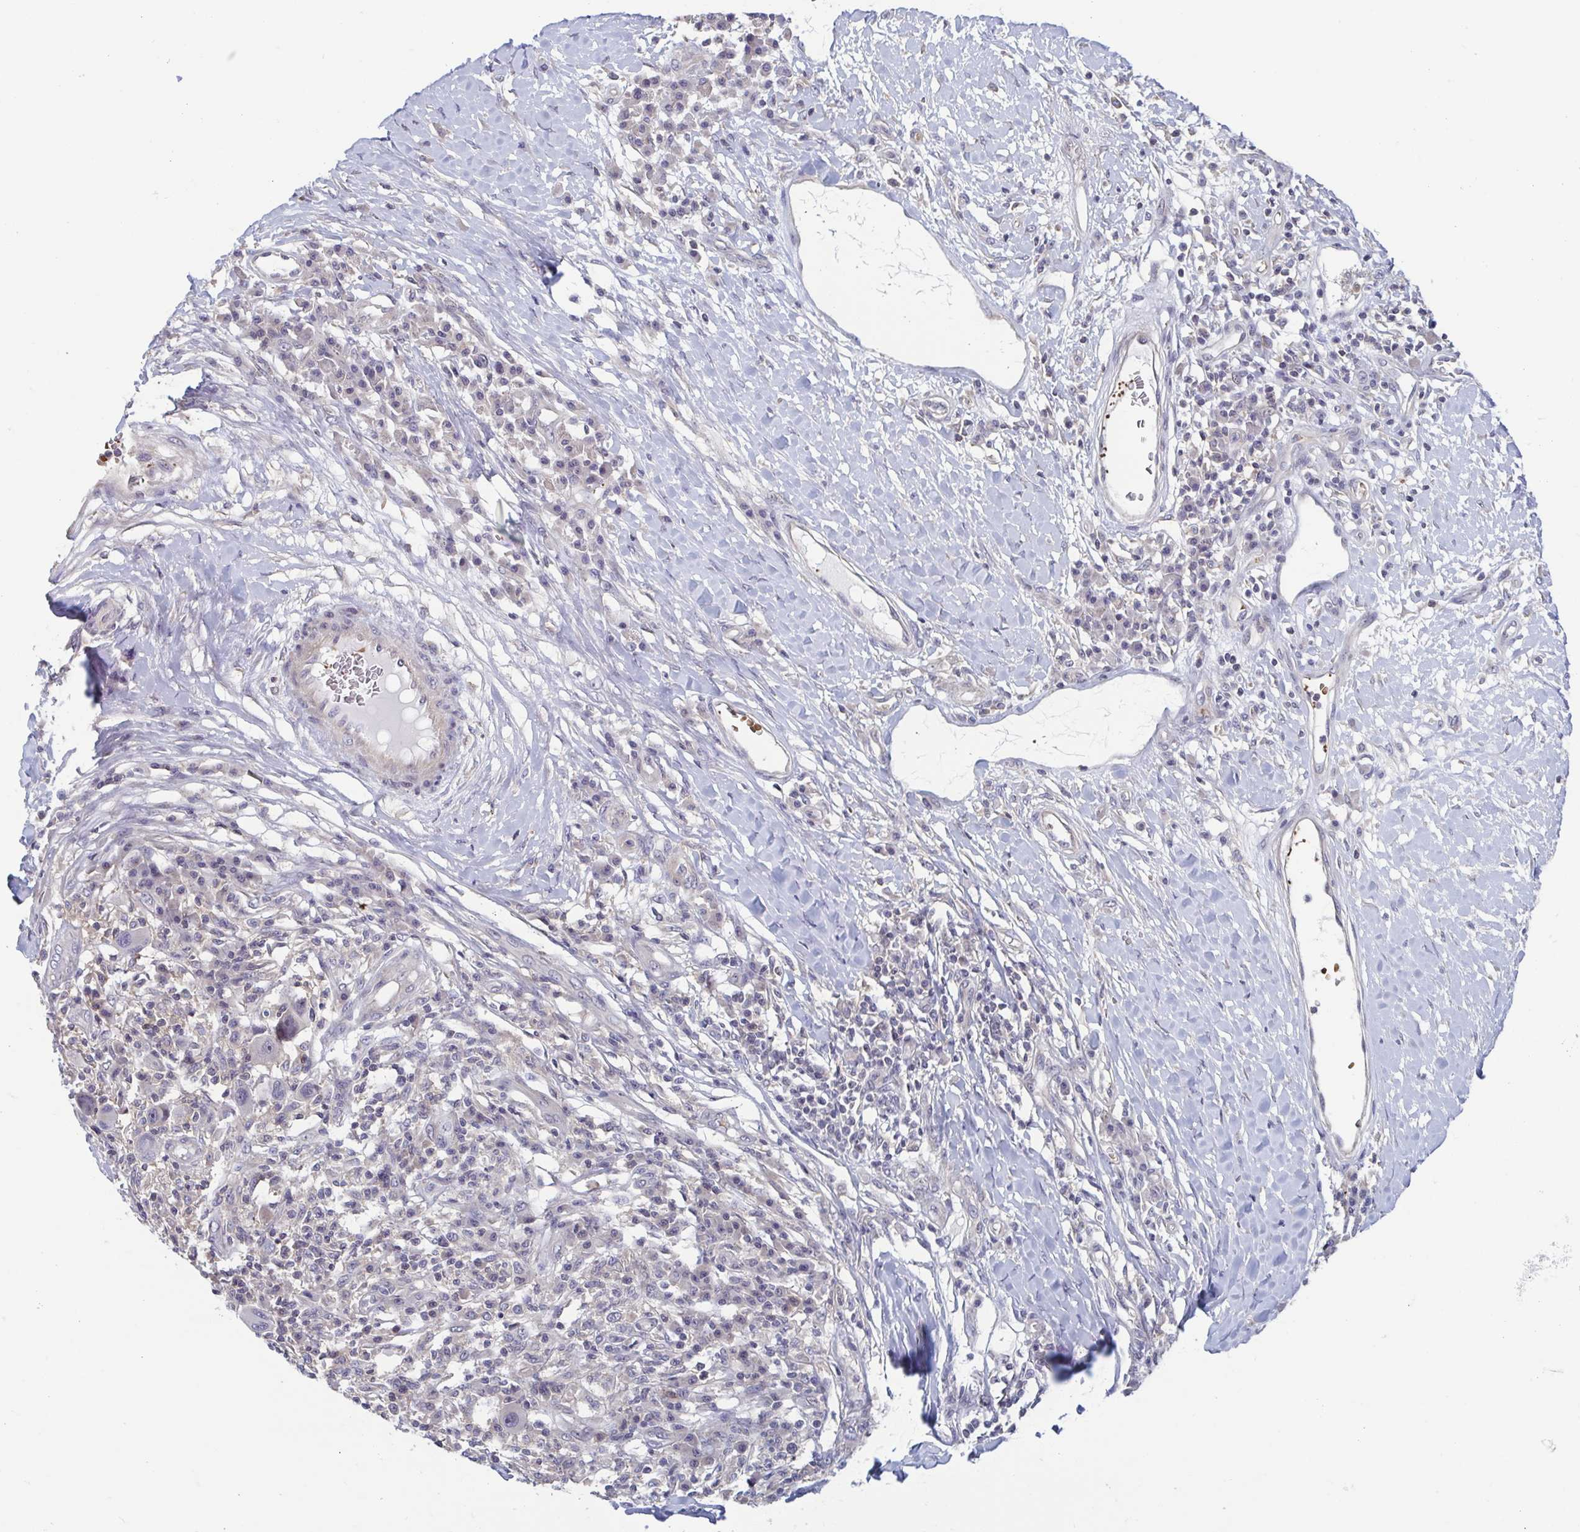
{"staining": {"intensity": "negative", "quantity": "none", "location": "none"}, "tissue": "melanoma", "cell_type": "Tumor cells", "image_type": "cancer", "snomed": [{"axis": "morphology", "description": "Malignant melanoma, NOS"}, {"axis": "topography", "description": "Skin"}], "caption": "Immunohistochemical staining of melanoma reveals no significant staining in tumor cells.", "gene": "LRRC38", "patient": {"sex": "male", "age": 53}}